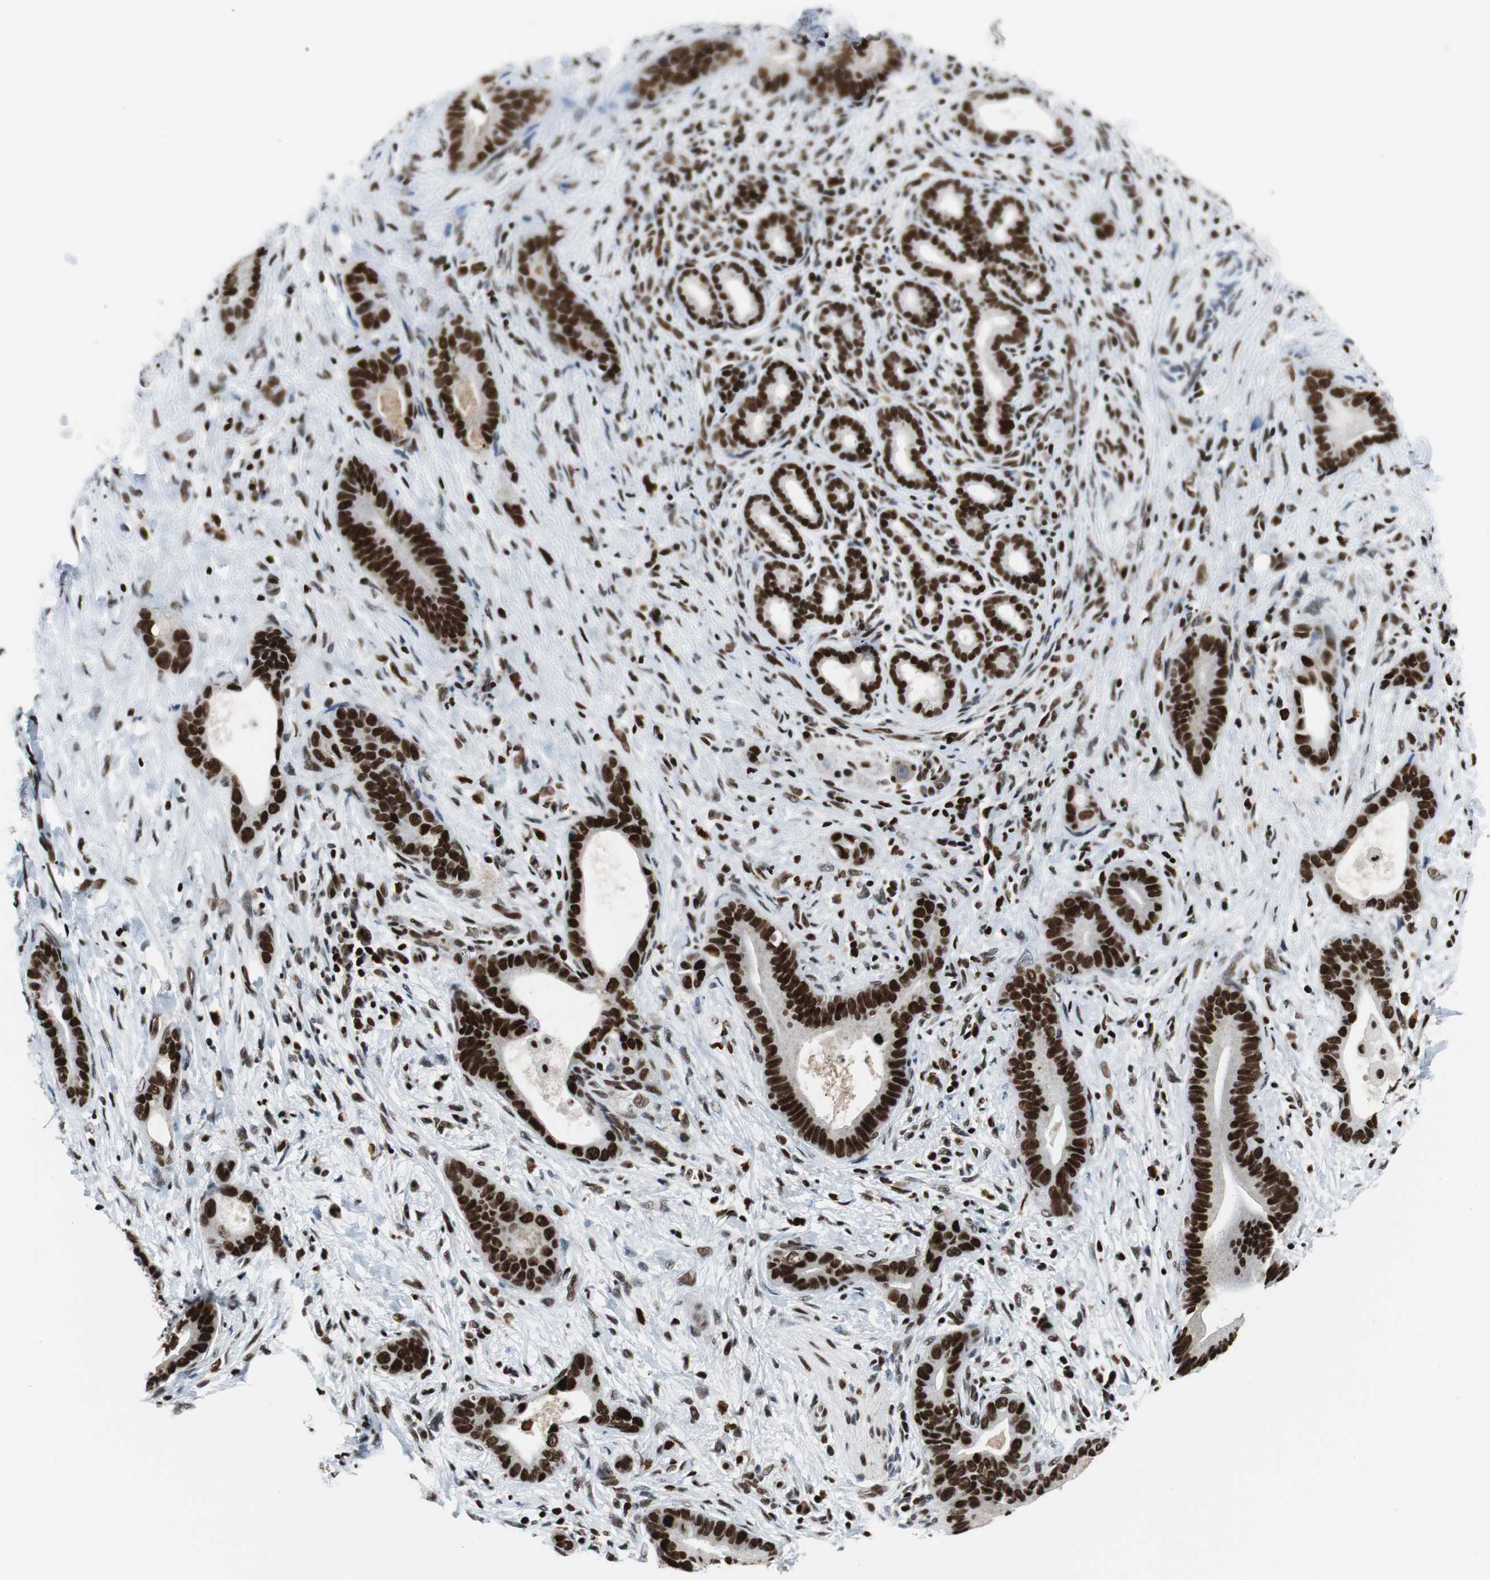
{"staining": {"intensity": "strong", "quantity": ">75%", "location": "nuclear"}, "tissue": "liver cancer", "cell_type": "Tumor cells", "image_type": "cancer", "snomed": [{"axis": "morphology", "description": "Cholangiocarcinoma"}, {"axis": "topography", "description": "Liver"}], "caption": "Protein expression analysis of human liver cholangiocarcinoma reveals strong nuclear staining in about >75% of tumor cells.", "gene": "HDAC1", "patient": {"sex": "female", "age": 55}}